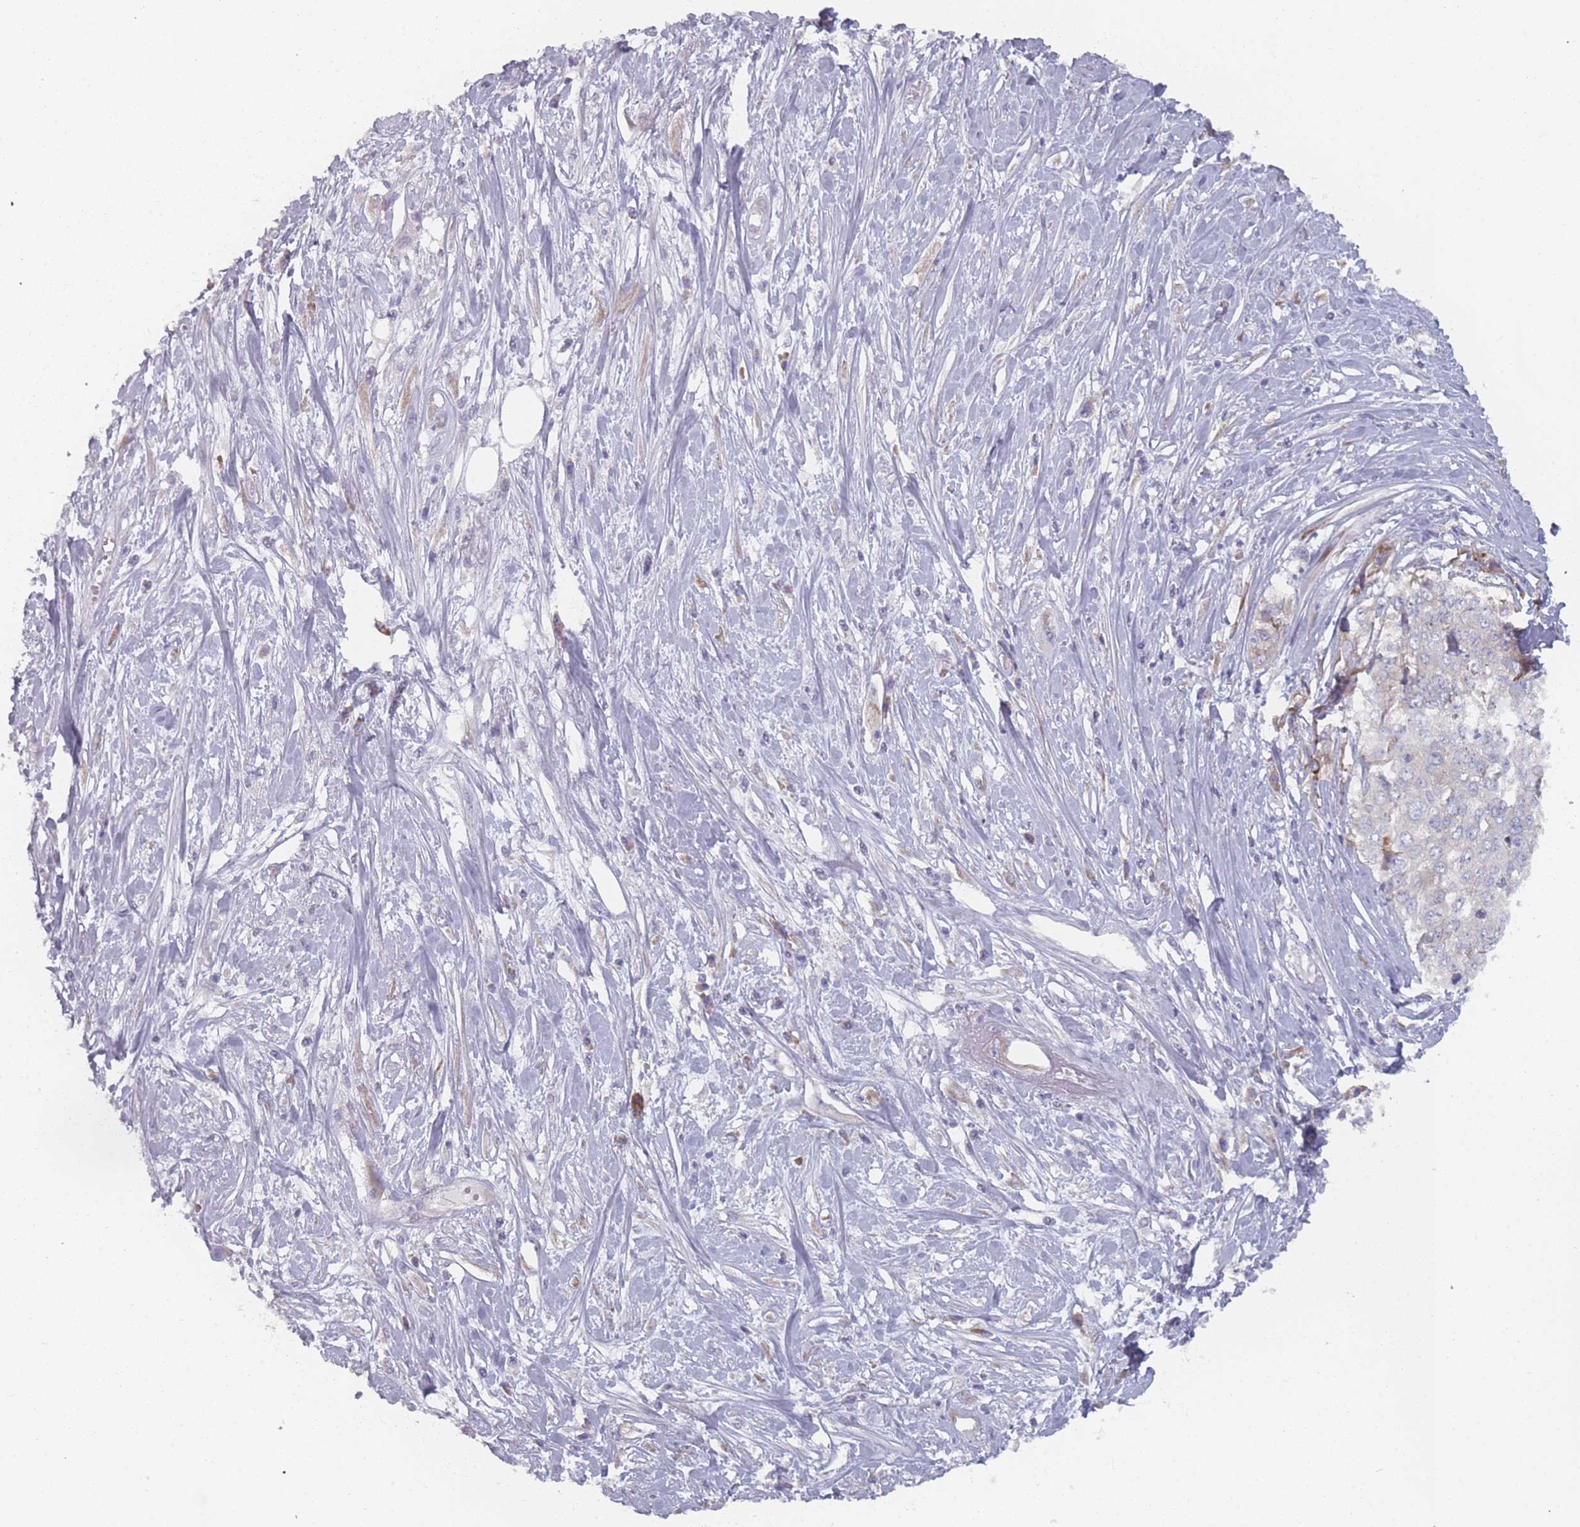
{"staining": {"intensity": "negative", "quantity": "none", "location": "none"}, "tissue": "cervical cancer", "cell_type": "Tumor cells", "image_type": "cancer", "snomed": [{"axis": "morphology", "description": "Squamous cell carcinoma, NOS"}, {"axis": "topography", "description": "Cervix"}], "caption": "Immunohistochemistry (IHC) histopathology image of human squamous cell carcinoma (cervical) stained for a protein (brown), which shows no positivity in tumor cells.", "gene": "CACNG5", "patient": {"sex": "female", "age": 31}}